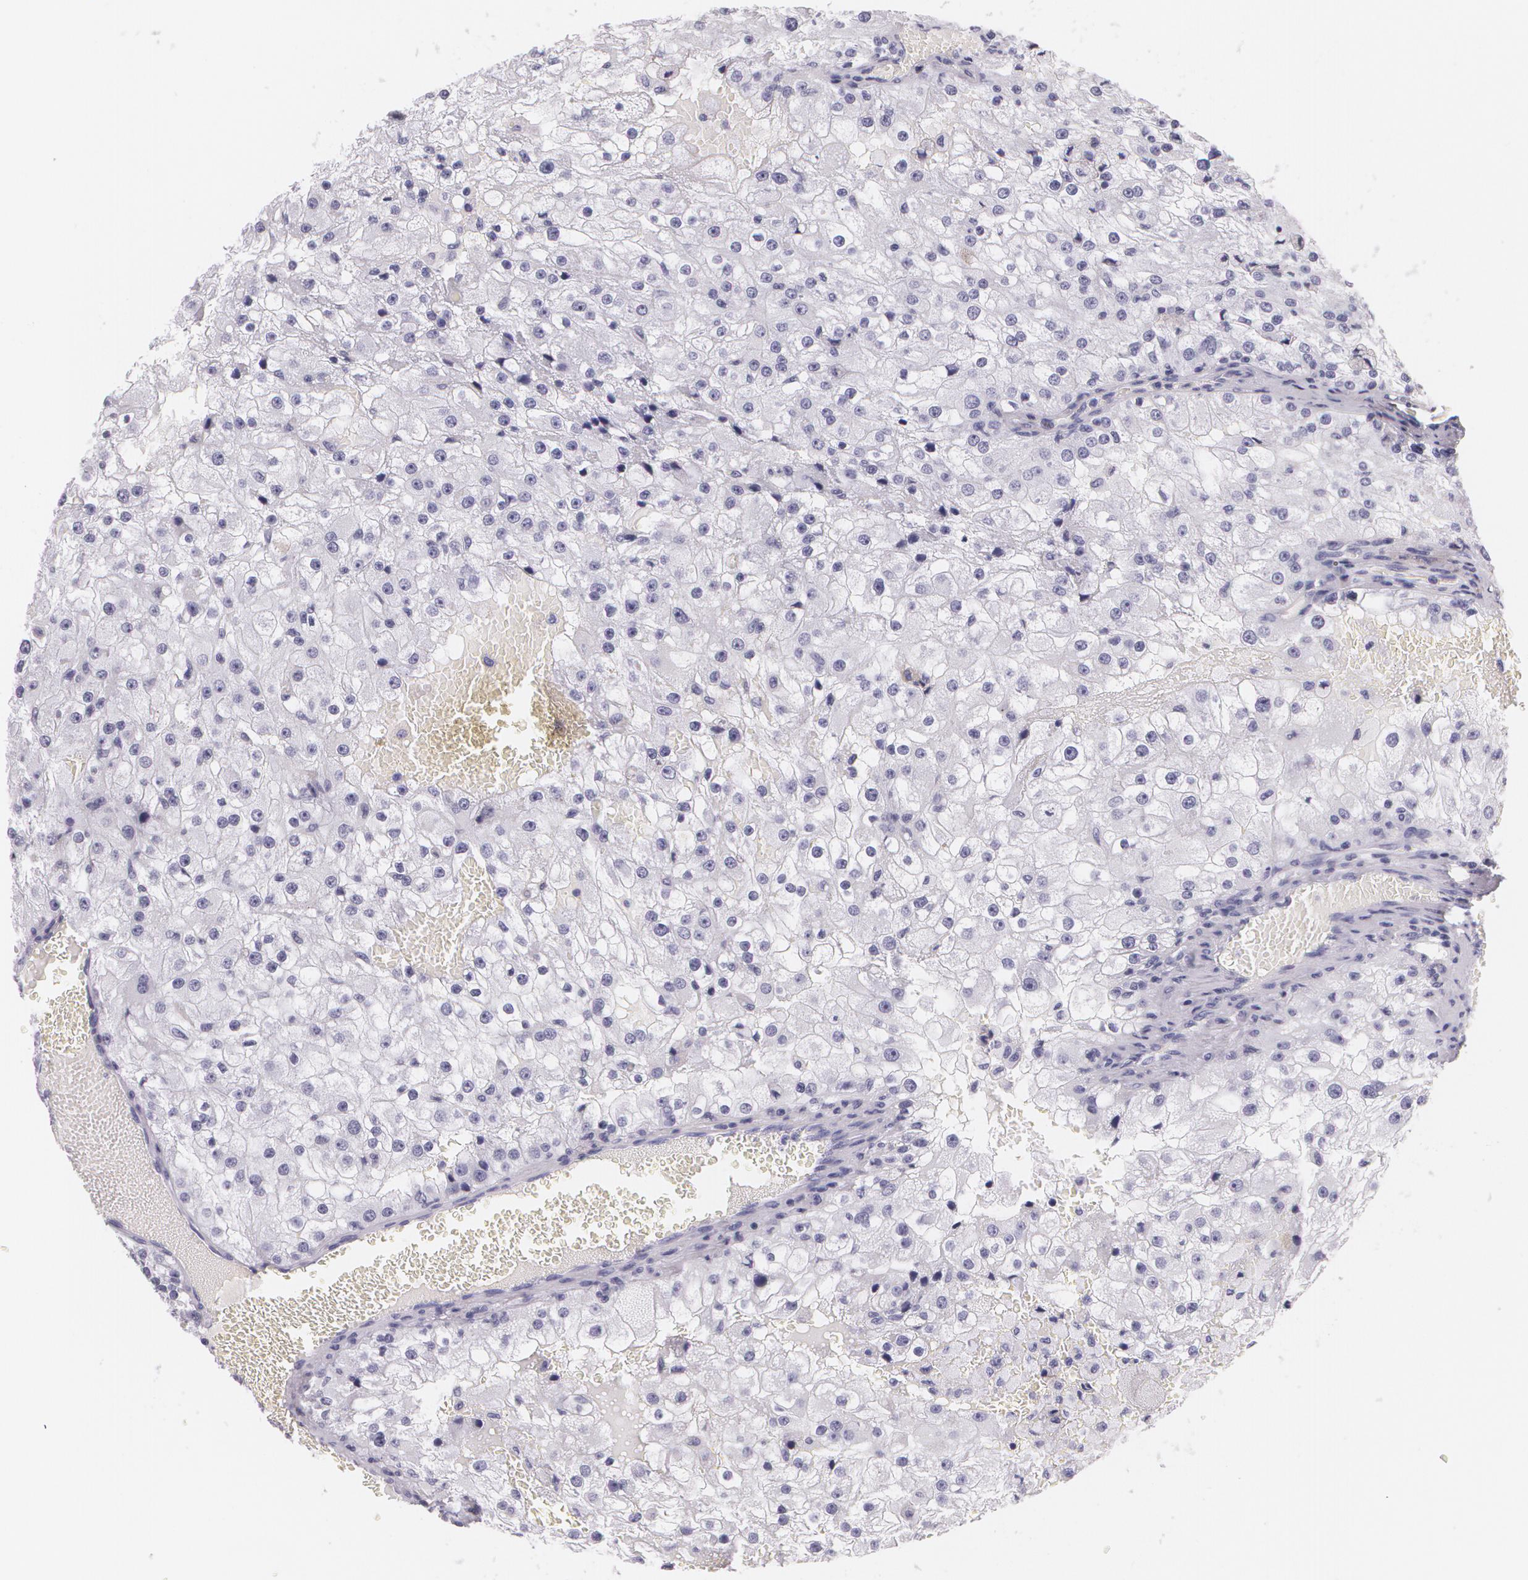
{"staining": {"intensity": "negative", "quantity": "none", "location": "none"}, "tissue": "renal cancer", "cell_type": "Tumor cells", "image_type": "cancer", "snomed": [{"axis": "morphology", "description": "Adenocarcinoma, NOS"}, {"axis": "topography", "description": "Kidney"}], "caption": "DAB (3,3'-diaminobenzidine) immunohistochemical staining of renal adenocarcinoma demonstrates no significant positivity in tumor cells.", "gene": "DLG4", "patient": {"sex": "female", "age": 74}}